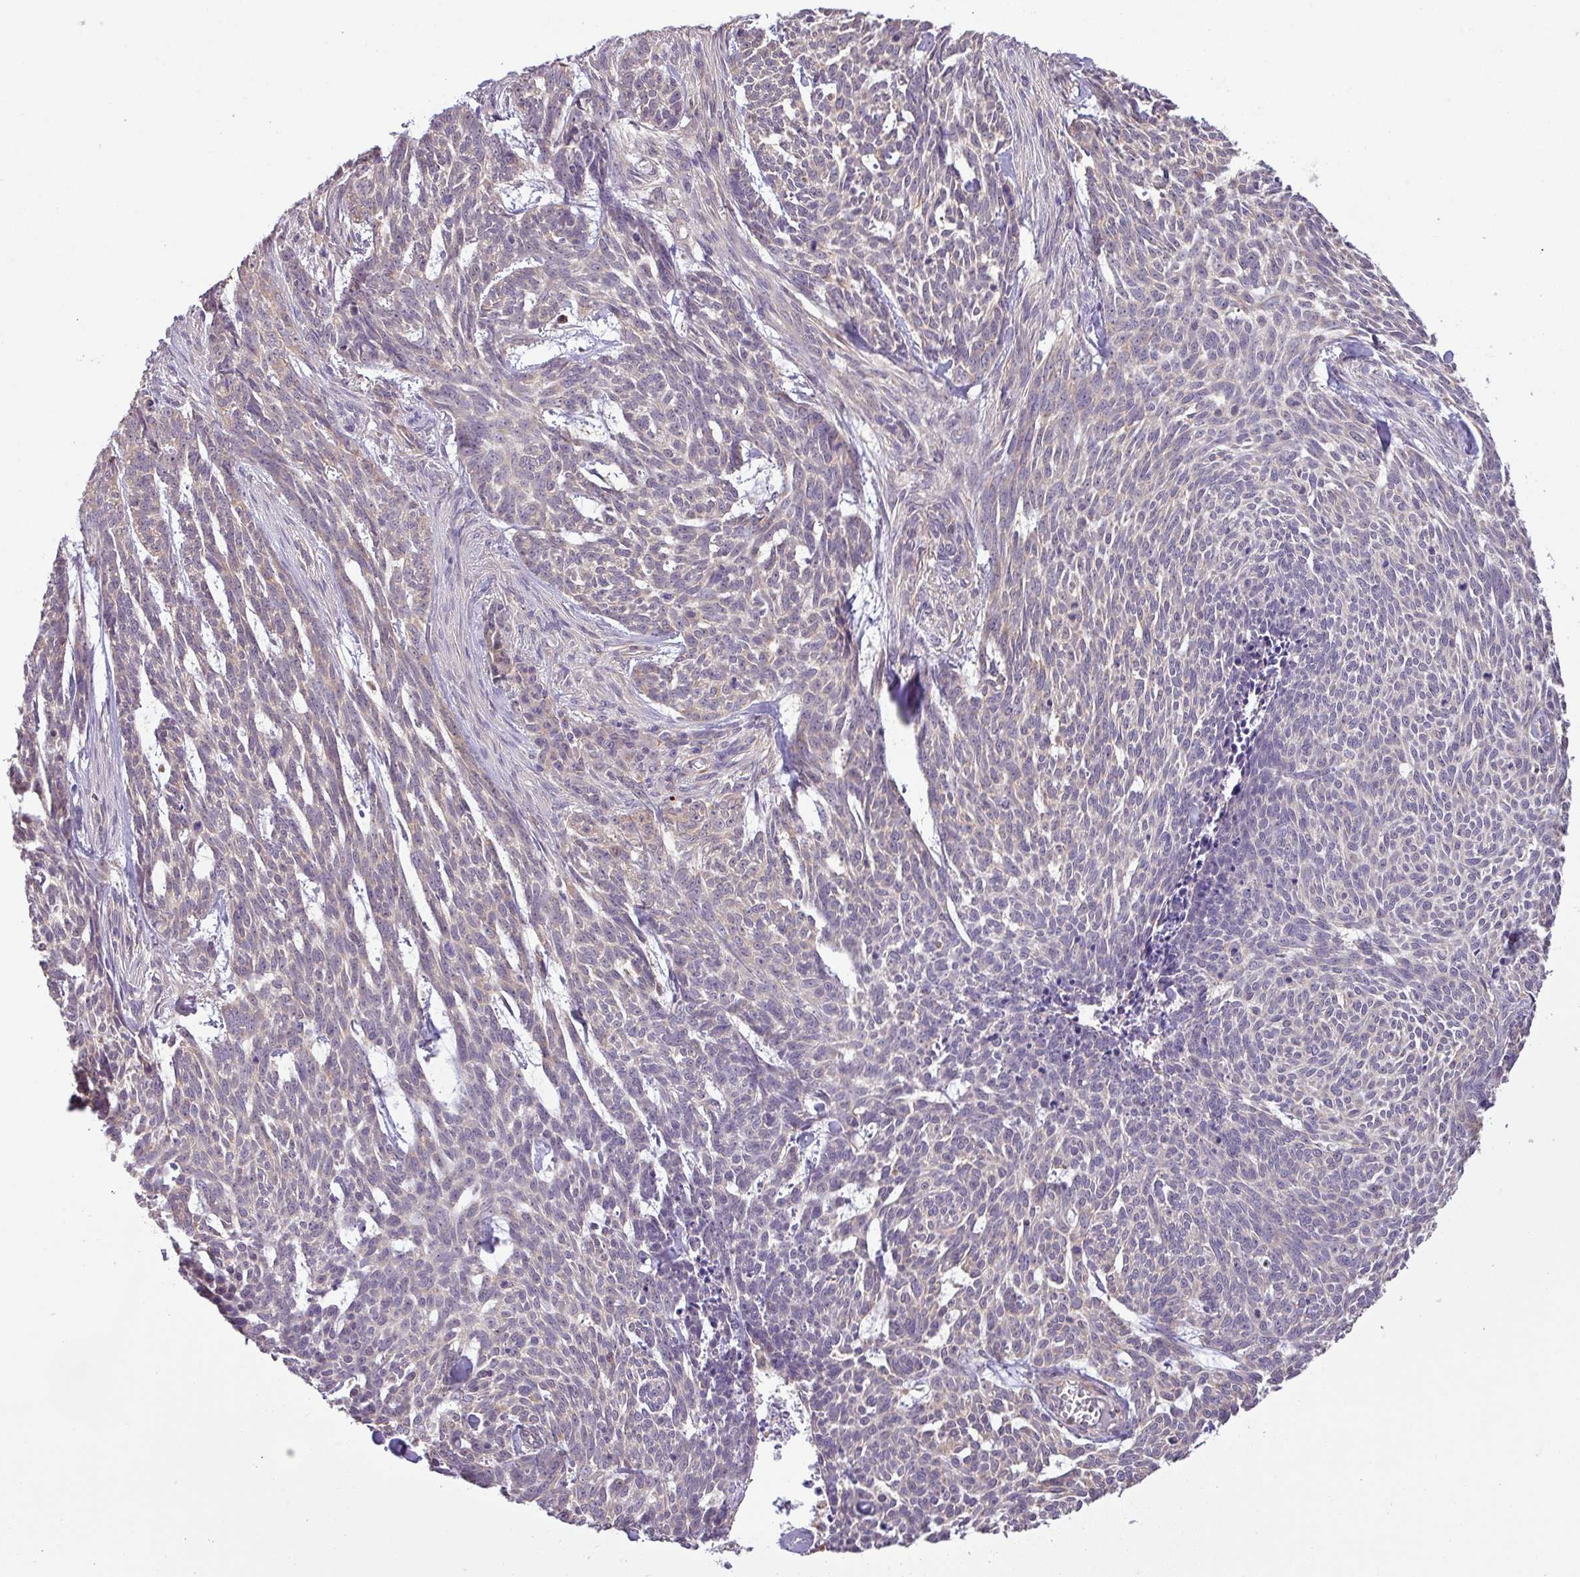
{"staining": {"intensity": "negative", "quantity": "none", "location": "none"}, "tissue": "skin cancer", "cell_type": "Tumor cells", "image_type": "cancer", "snomed": [{"axis": "morphology", "description": "Basal cell carcinoma"}, {"axis": "topography", "description": "Skin"}], "caption": "Tumor cells are negative for brown protein staining in skin cancer. (Brightfield microscopy of DAB immunohistochemistry (IHC) at high magnification).", "gene": "GALNT12", "patient": {"sex": "female", "age": 93}}